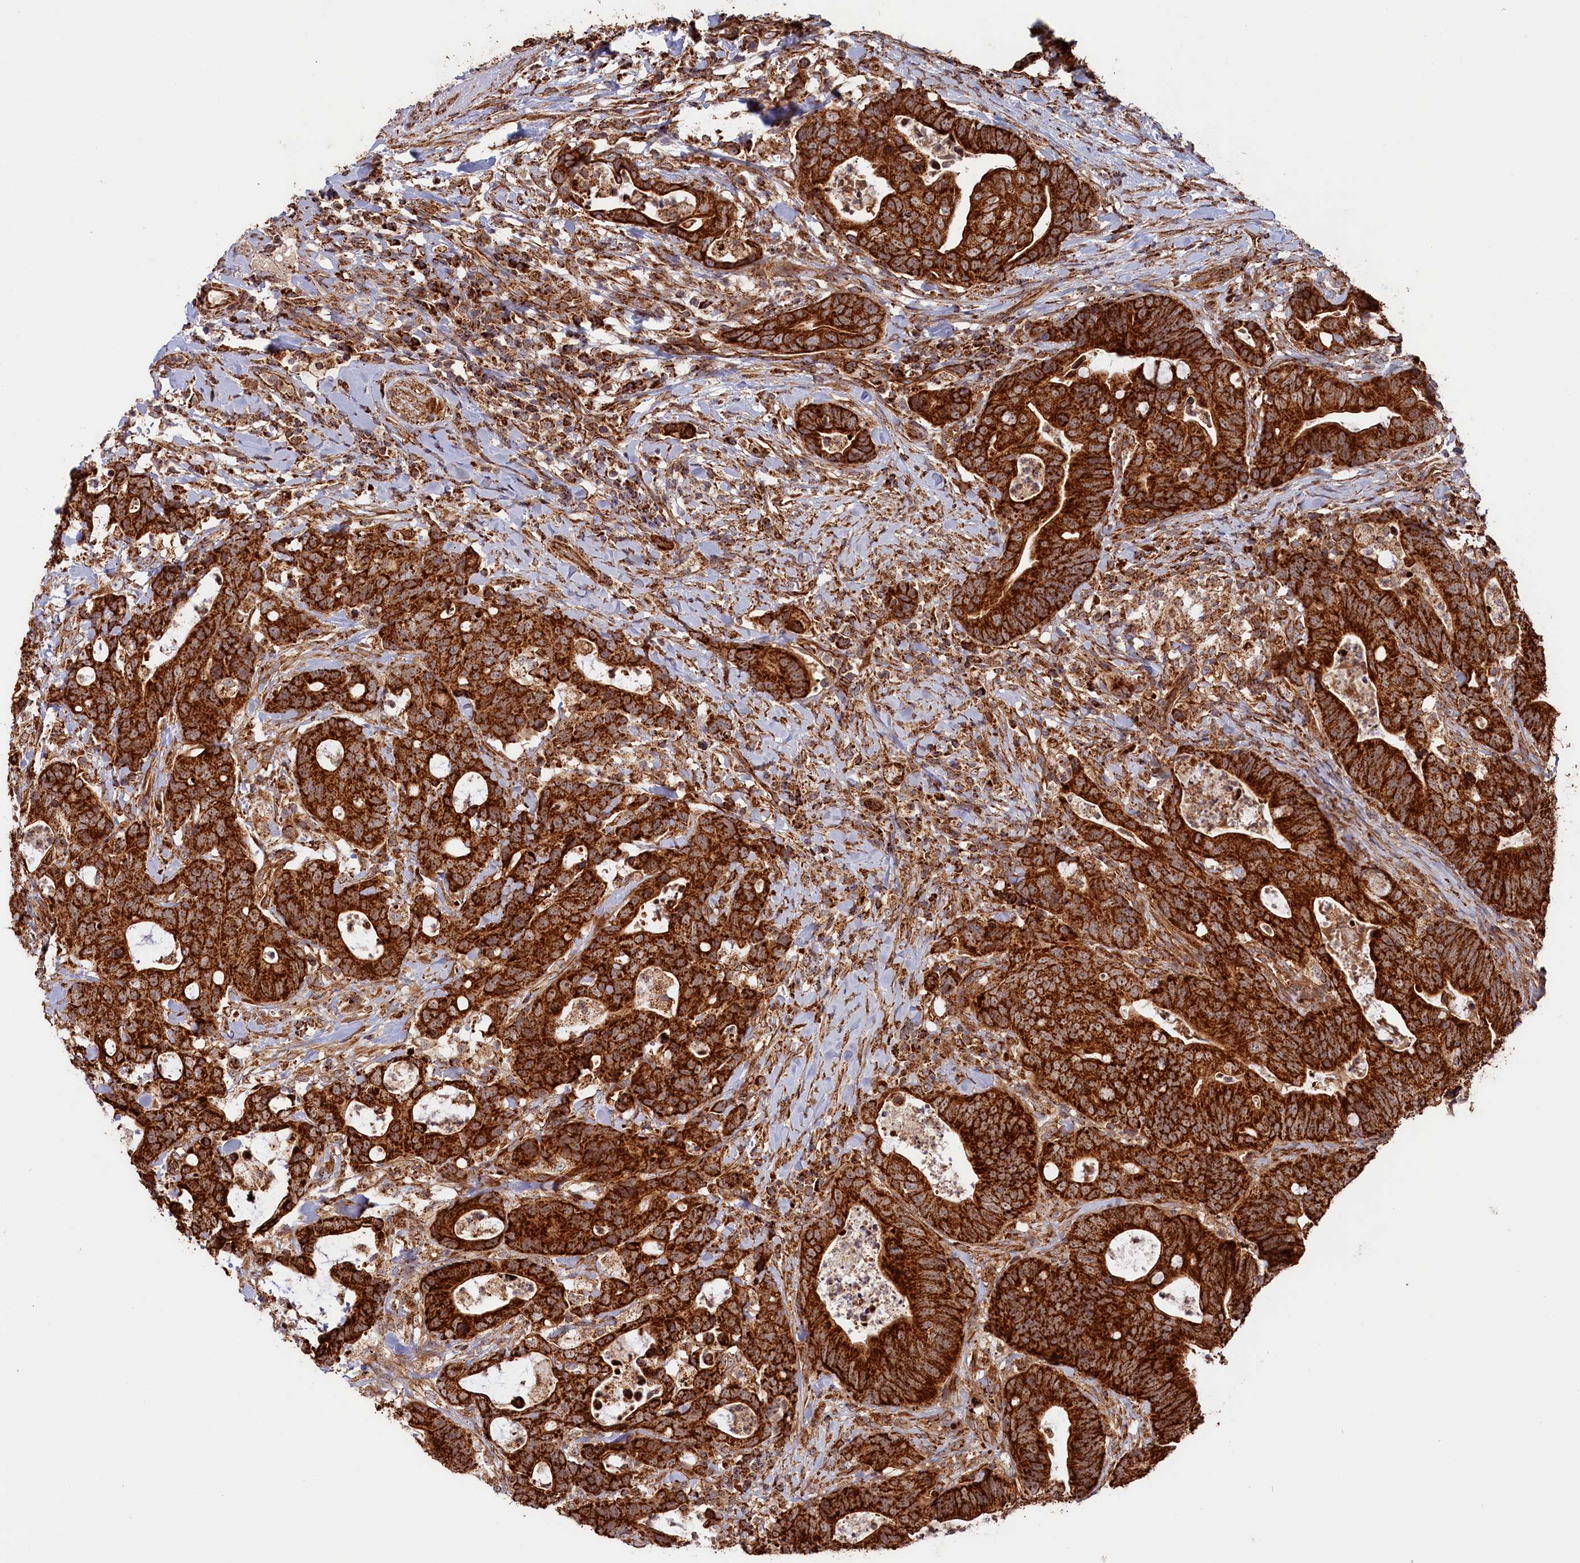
{"staining": {"intensity": "strong", "quantity": ">75%", "location": "cytoplasmic/membranous"}, "tissue": "colorectal cancer", "cell_type": "Tumor cells", "image_type": "cancer", "snomed": [{"axis": "morphology", "description": "Adenocarcinoma, NOS"}, {"axis": "topography", "description": "Colon"}], "caption": "Tumor cells demonstrate high levels of strong cytoplasmic/membranous staining in about >75% of cells in human adenocarcinoma (colorectal). The protein of interest is stained brown, and the nuclei are stained in blue (DAB (3,3'-diaminobenzidine) IHC with brightfield microscopy, high magnification).", "gene": "MACROD1", "patient": {"sex": "female", "age": 82}}